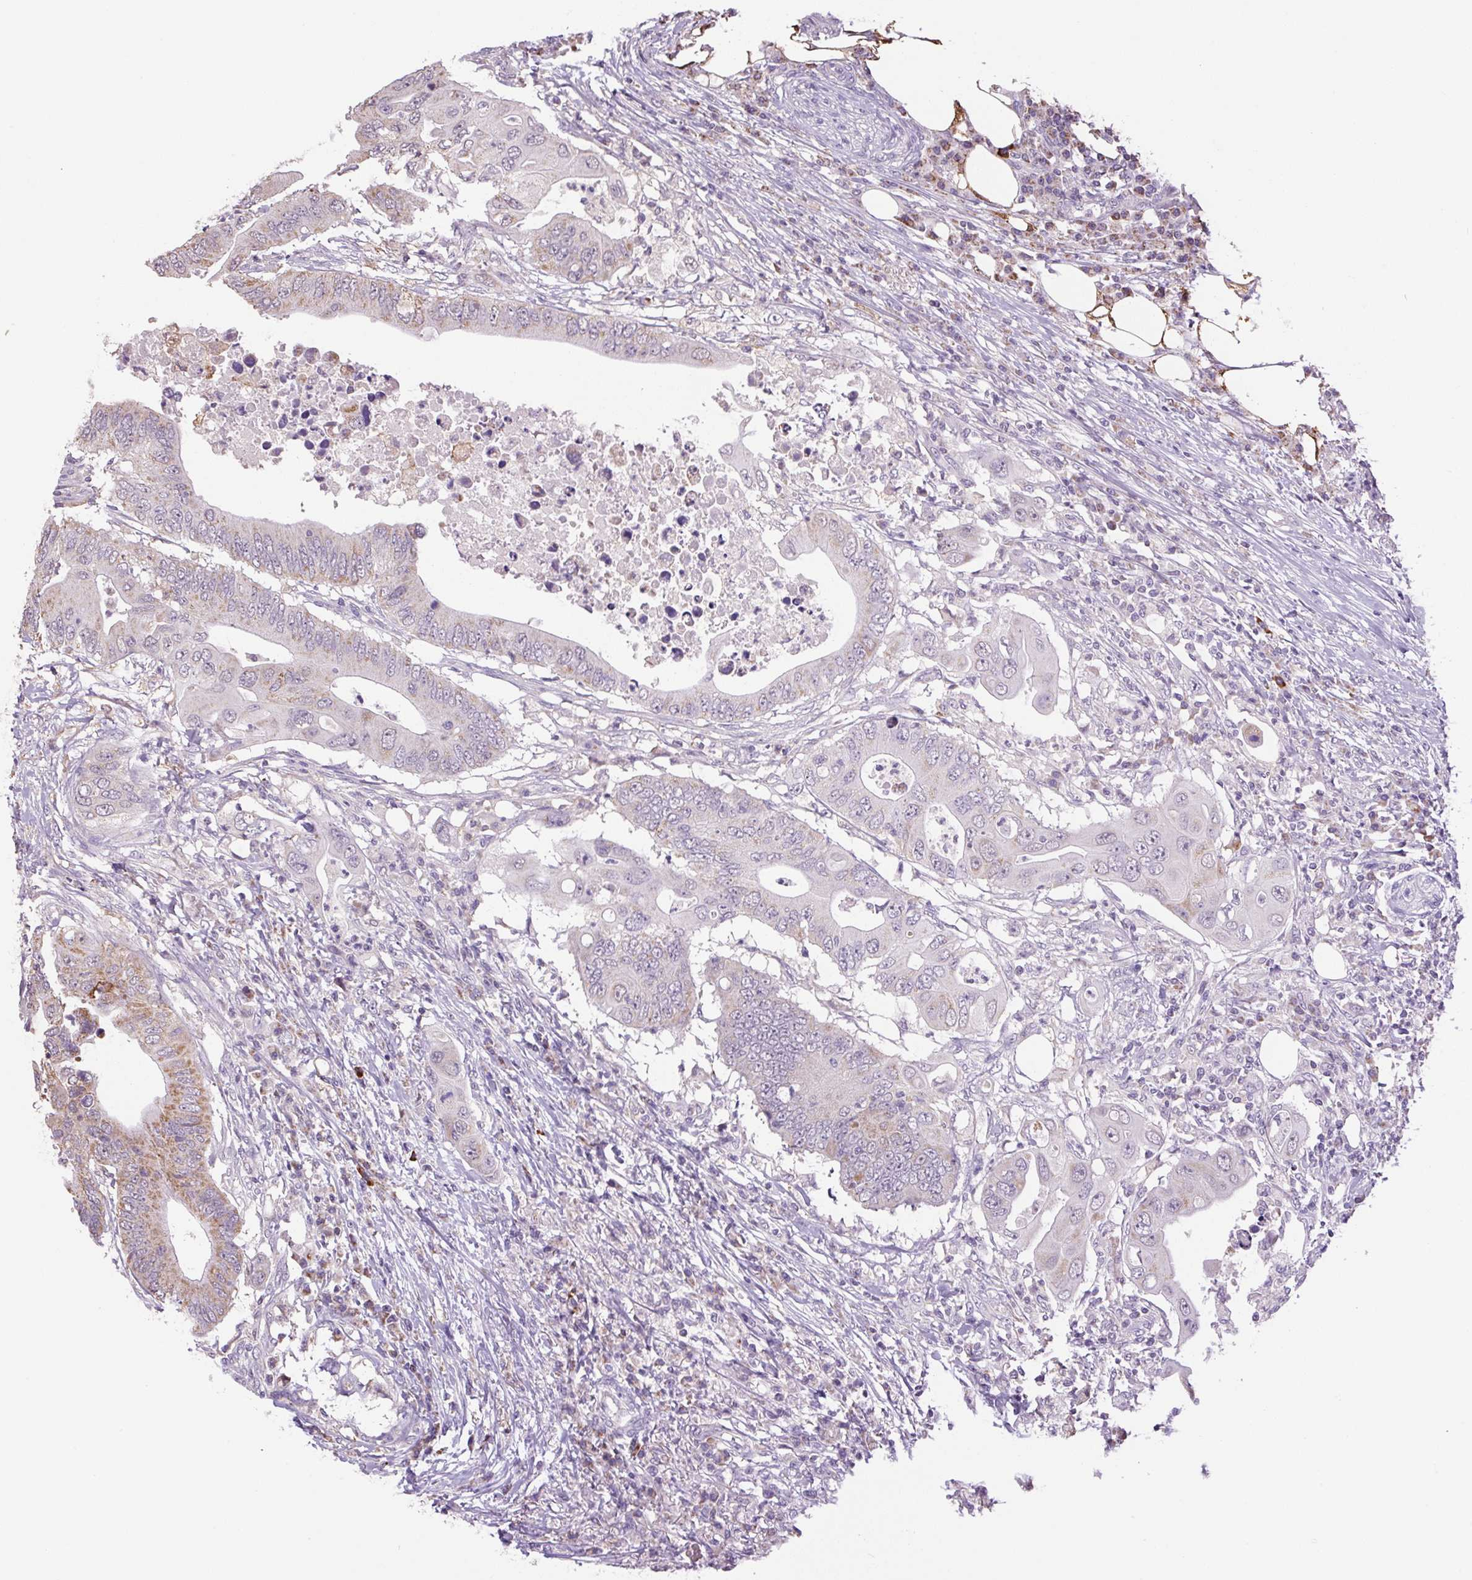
{"staining": {"intensity": "moderate", "quantity": "<25%", "location": "cytoplasmic/membranous"}, "tissue": "colorectal cancer", "cell_type": "Tumor cells", "image_type": "cancer", "snomed": [{"axis": "morphology", "description": "Adenocarcinoma, NOS"}, {"axis": "topography", "description": "Colon"}], "caption": "A brown stain shows moderate cytoplasmic/membranous positivity of a protein in colorectal cancer tumor cells.", "gene": "SGF29", "patient": {"sex": "male", "age": 71}}